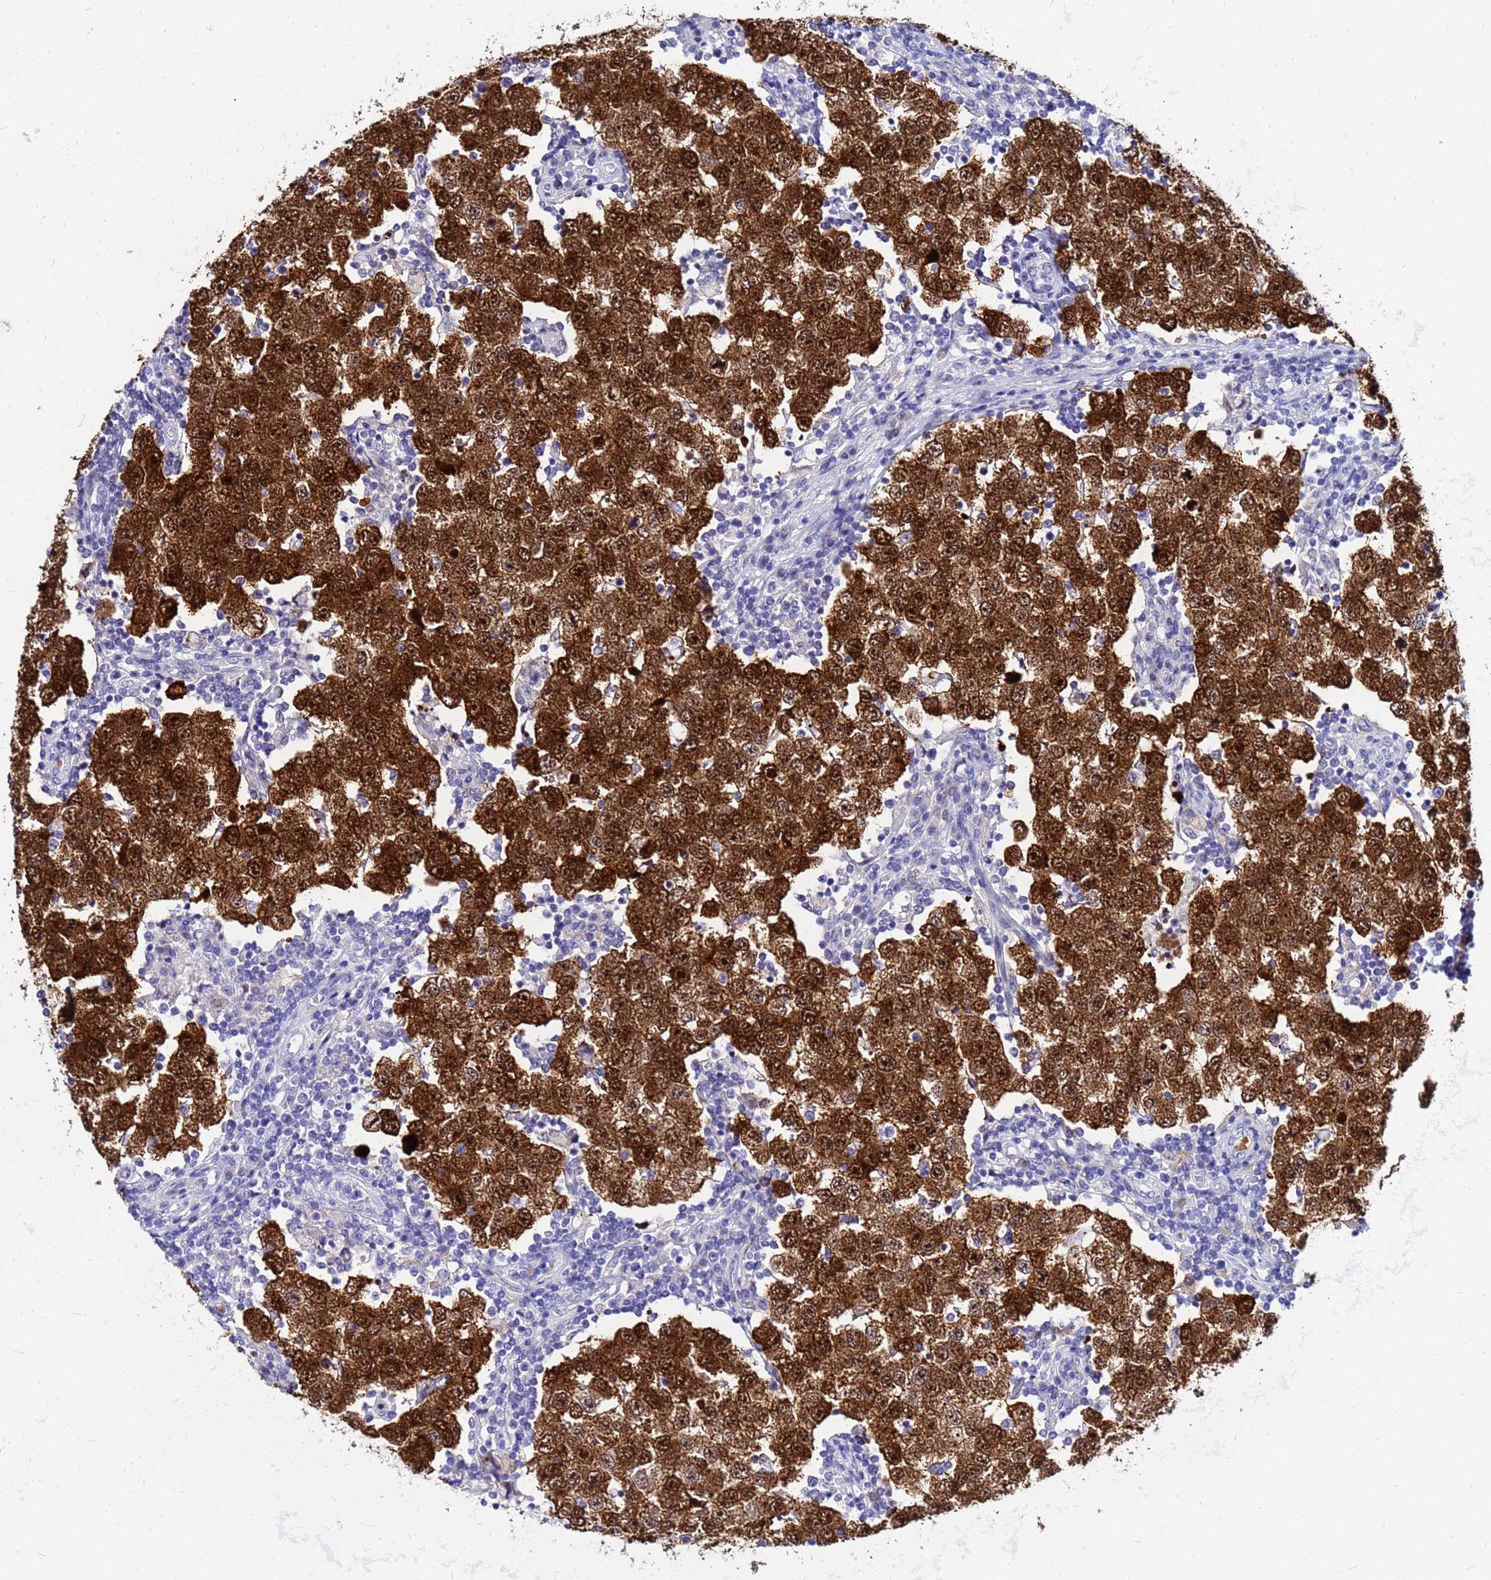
{"staining": {"intensity": "strong", "quantity": ">75%", "location": "cytoplasmic/membranous,nuclear"}, "tissue": "testis cancer", "cell_type": "Tumor cells", "image_type": "cancer", "snomed": [{"axis": "morphology", "description": "Seminoma, NOS"}, {"axis": "topography", "description": "Testis"}], "caption": "A brown stain shows strong cytoplasmic/membranous and nuclear positivity of a protein in human testis cancer tumor cells. (Stains: DAB (3,3'-diaminobenzidine) in brown, nuclei in blue, Microscopy: brightfield microscopy at high magnification).", "gene": "PPP1R14C", "patient": {"sex": "male", "age": 34}}